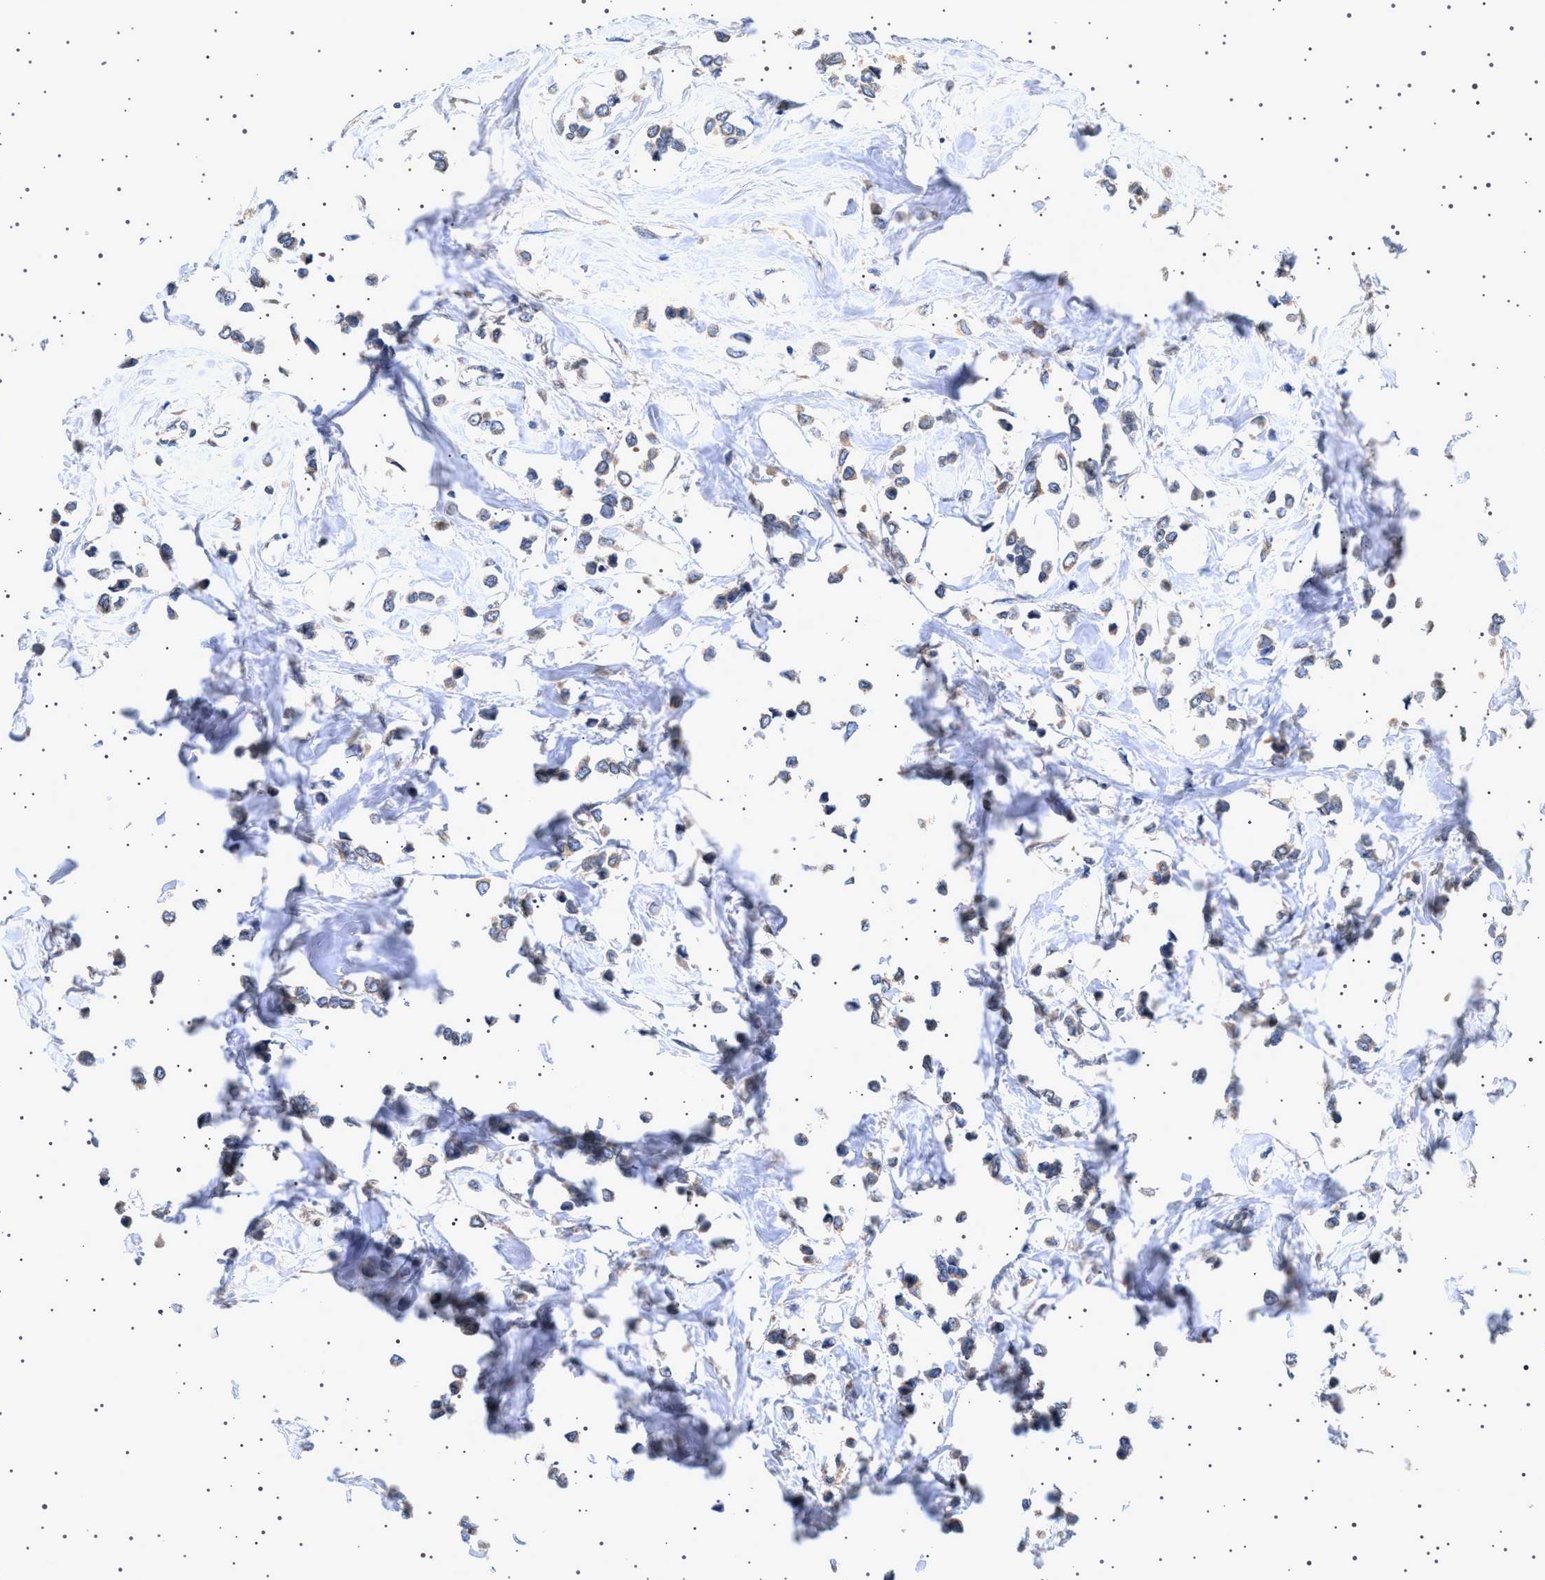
{"staining": {"intensity": "weak", "quantity": "25%-75%", "location": "cytoplasmic/membranous"}, "tissue": "breast cancer", "cell_type": "Tumor cells", "image_type": "cancer", "snomed": [{"axis": "morphology", "description": "Lobular carcinoma"}, {"axis": "topography", "description": "Breast"}], "caption": "Lobular carcinoma (breast) stained for a protein reveals weak cytoplasmic/membranous positivity in tumor cells.", "gene": "NUP93", "patient": {"sex": "female", "age": 51}}